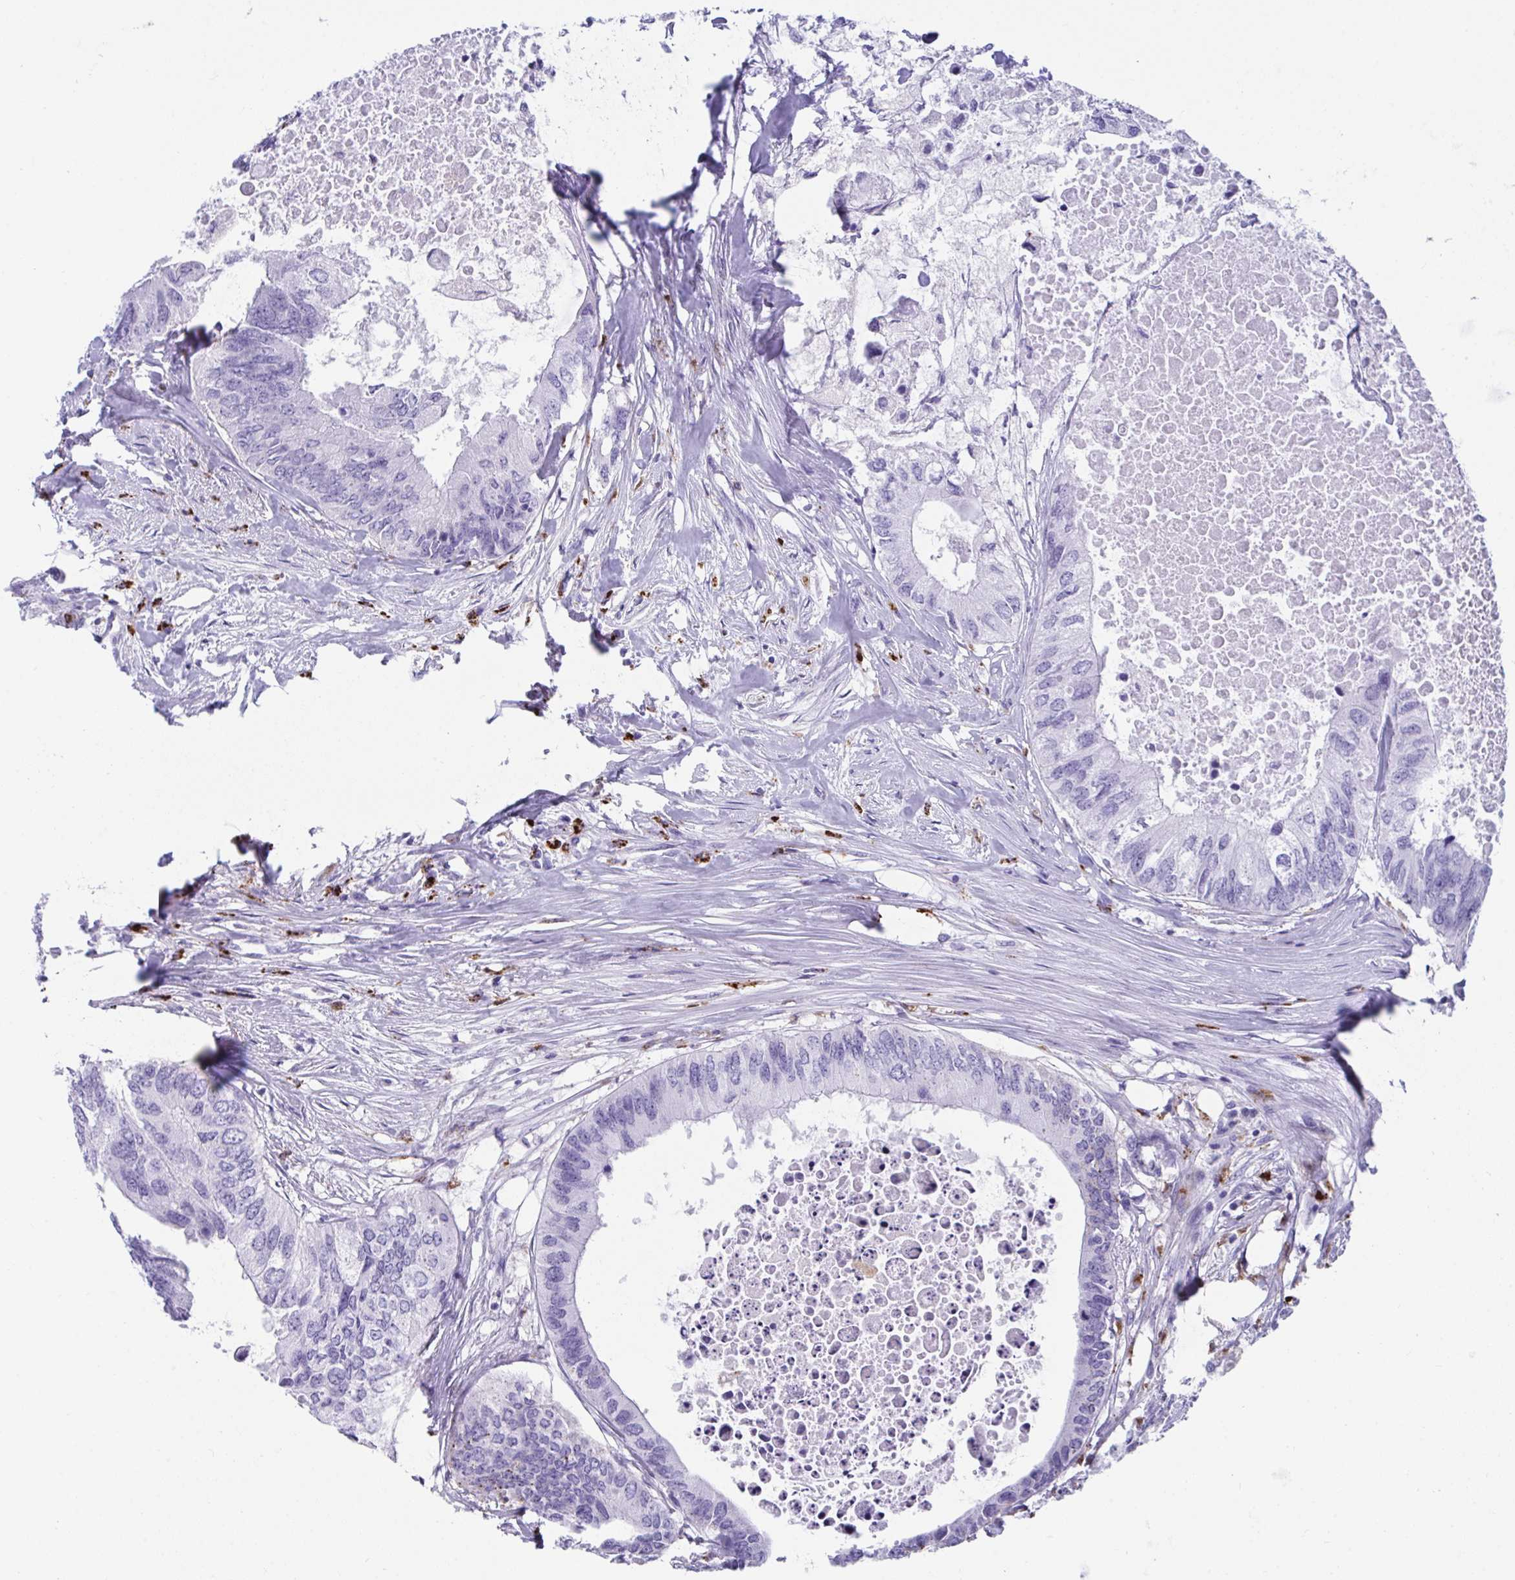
{"staining": {"intensity": "negative", "quantity": "none", "location": "none"}, "tissue": "colorectal cancer", "cell_type": "Tumor cells", "image_type": "cancer", "snomed": [{"axis": "morphology", "description": "Adenocarcinoma, NOS"}, {"axis": "topography", "description": "Colon"}], "caption": "Immunohistochemistry (IHC) of colorectal cancer (adenocarcinoma) reveals no staining in tumor cells.", "gene": "CPVL", "patient": {"sex": "male", "age": 71}}